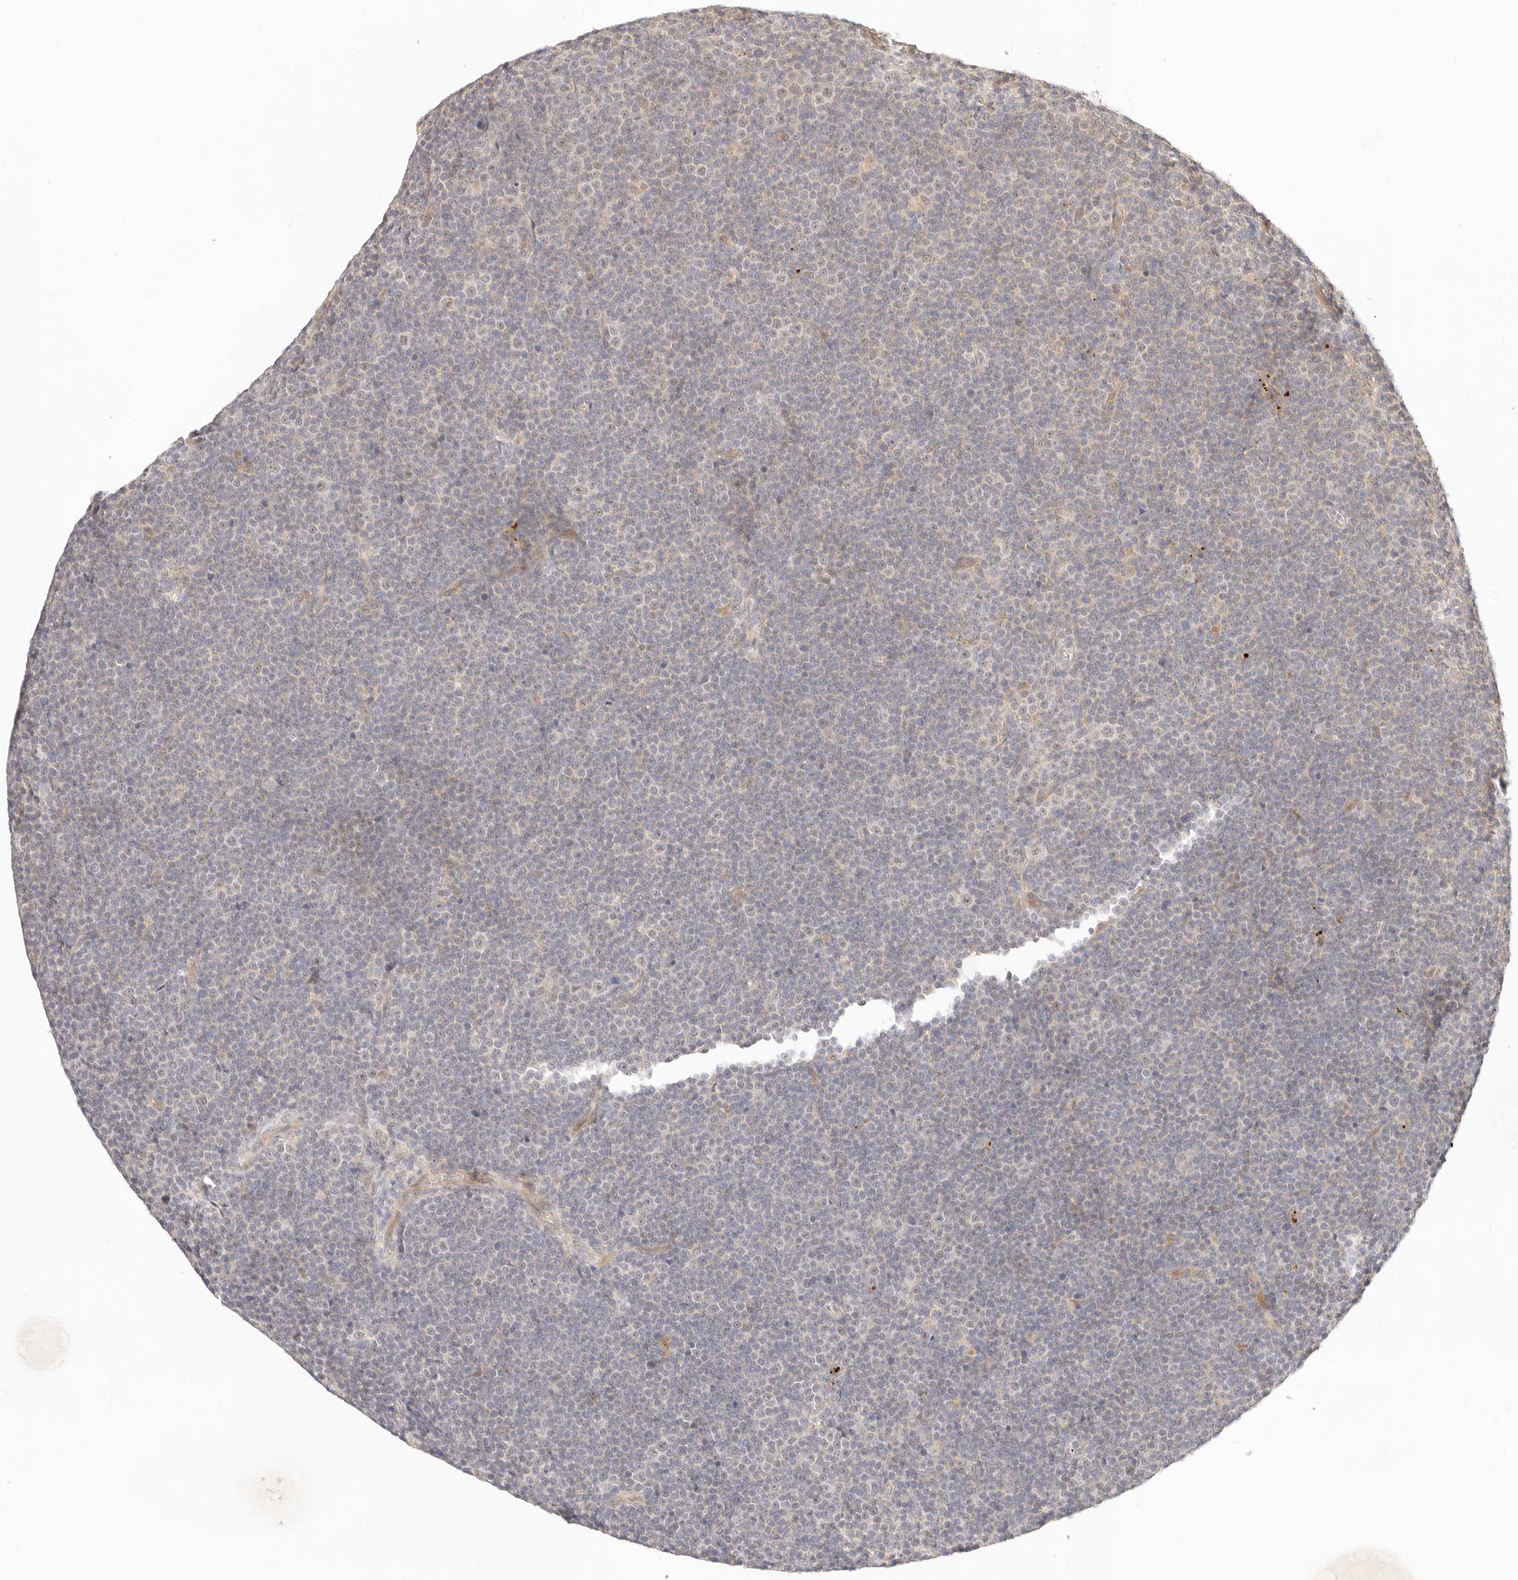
{"staining": {"intensity": "negative", "quantity": "none", "location": "none"}, "tissue": "lymphoma", "cell_type": "Tumor cells", "image_type": "cancer", "snomed": [{"axis": "morphology", "description": "Malignant lymphoma, non-Hodgkin's type, Low grade"}, {"axis": "topography", "description": "Lymph node"}], "caption": "Lymphoma was stained to show a protein in brown. There is no significant staining in tumor cells. The staining was performed using DAB (3,3'-diaminobenzidine) to visualize the protein expression in brown, while the nuclei were stained in blue with hematoxylin (Magnification: 20x).", "gene": "GPR156", "patient": {"sex": "female", "age": 67}}